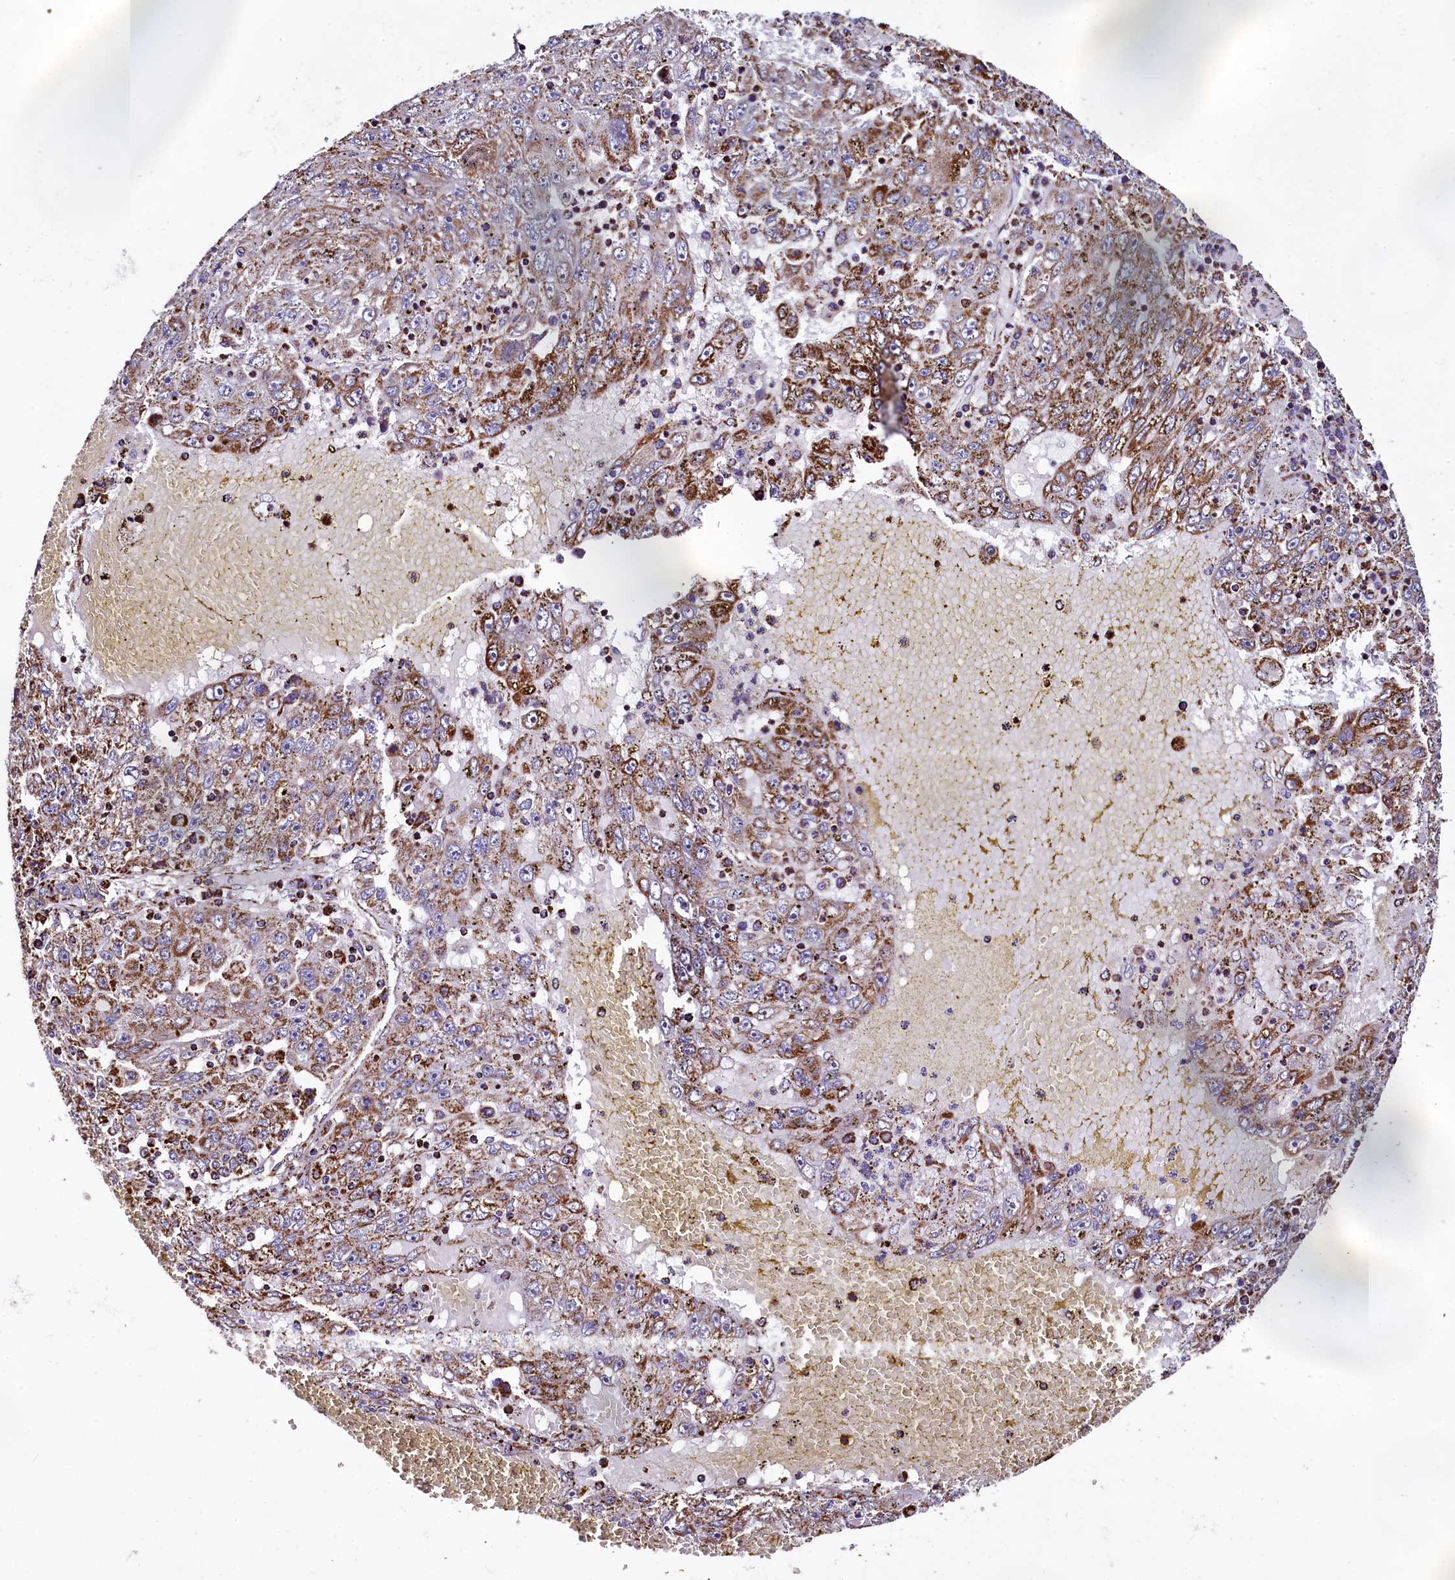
{"staining": {"intensity": "moderate", "quantity": "<25%", "location": "cytoplasmic/membranous"}, "tissue": "liver cancer", "cell_type": "Tumor cells", "image_type": "cancer", "snomed": [{"axis": "morphology", "description": "Carcinoma, Hepatocellular, NOS"}, {"axis": "topography", "description": "Liver"}], "caption": "Liver hepatocellular carcinoma stained for a protein (brown) displays moderate cytoplasmic/membranous positive positivity in approximately <25% of tumor cells.", "gene": "KLC2", "patient": {"sex": "male", "age": 49}}